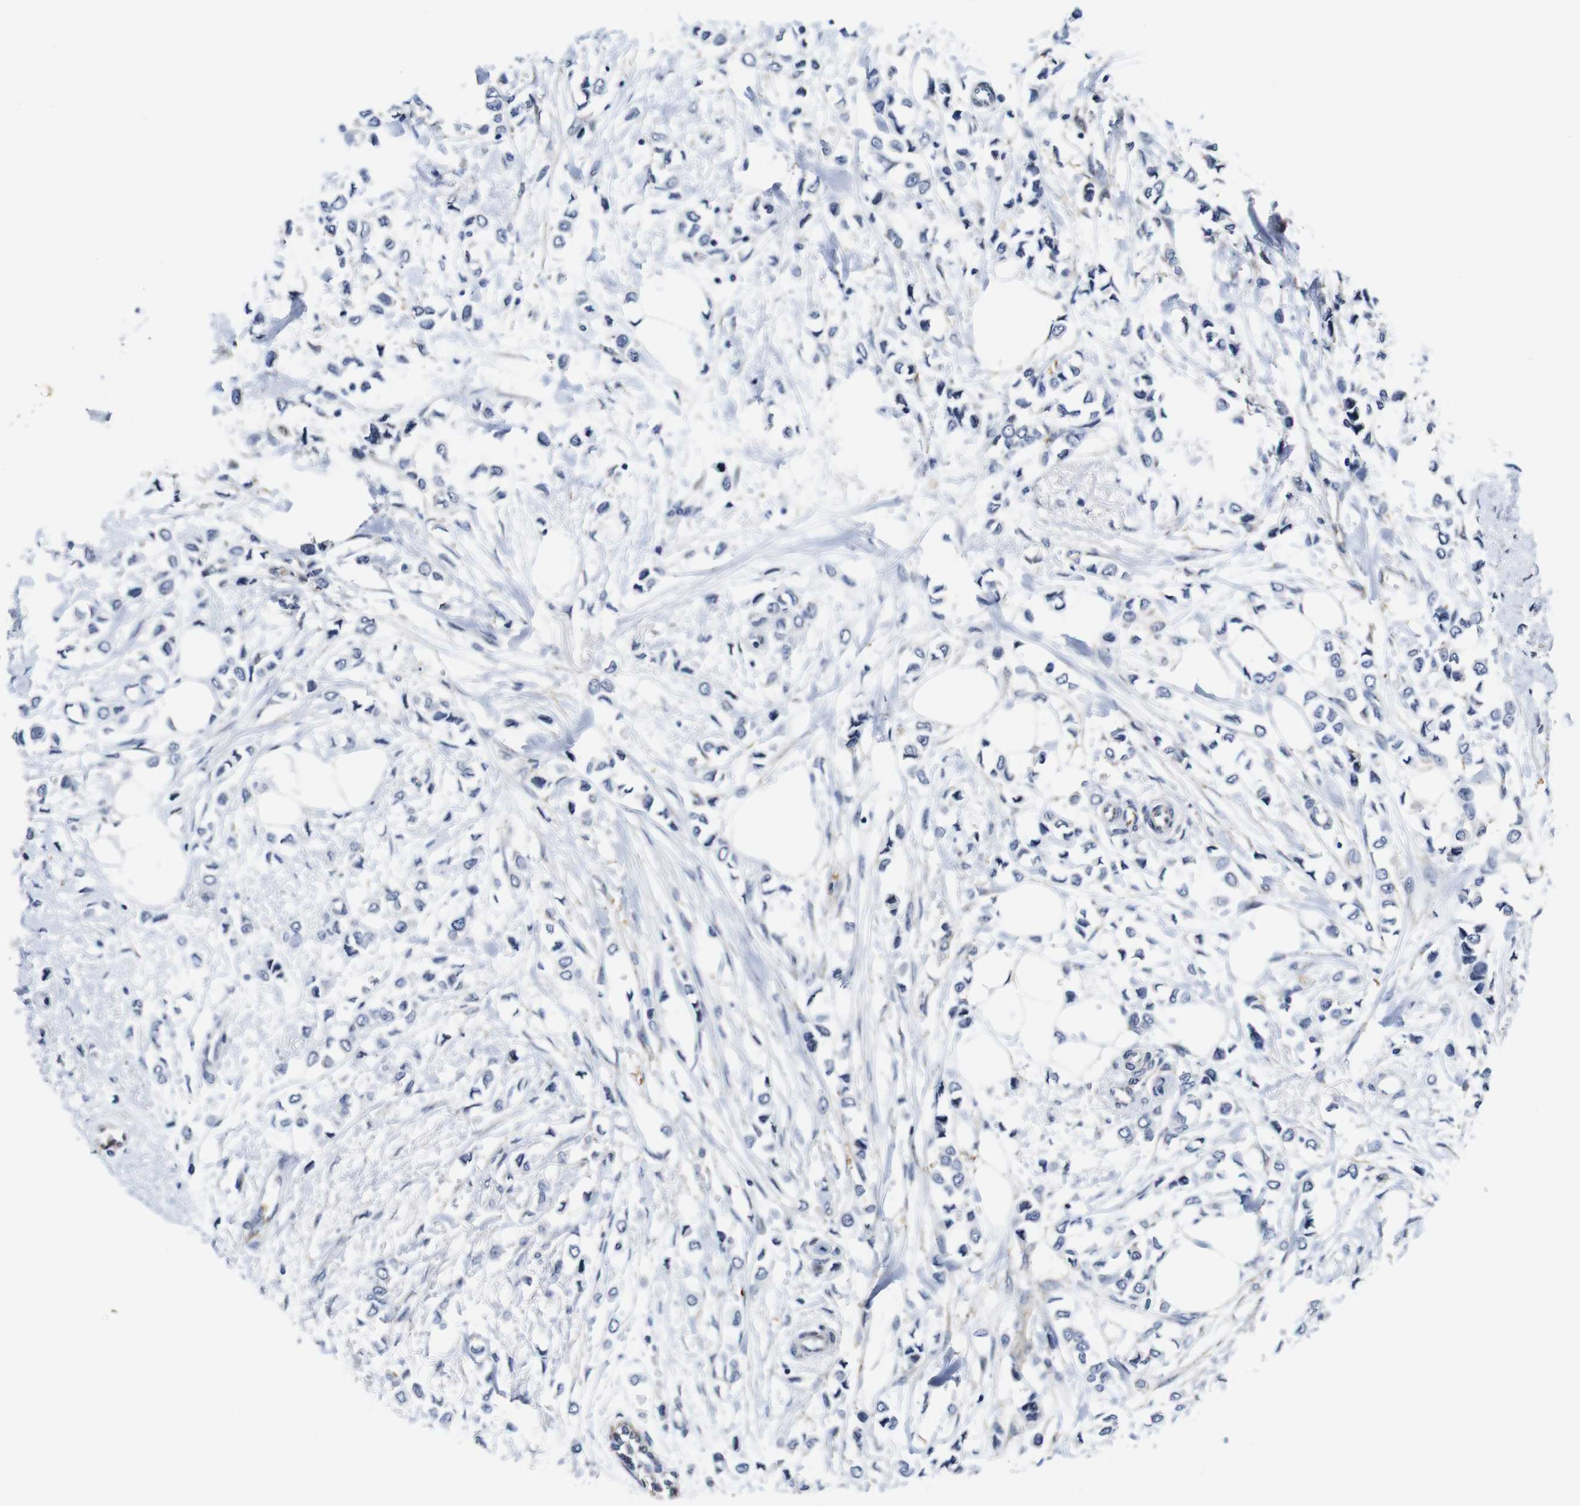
{"staining": {"intensity": "negative", "quantity": "none", "location": "none"}, "tissue": "breast cancer", "cell_type": "Tumor cells", "image_type": "cancer", "snomed": [{"axis": "morphology", "description": "Lobular carcinoma"}, {"axis": "topography", "description": "Breast"}], "caption": "IHC of lobular carcinoma (breast) reveals no expression in tumor cells. (DAB IHC, high magnification).", "gene": "SOCS3", "patient": {"sex": "female", "age": 51}}